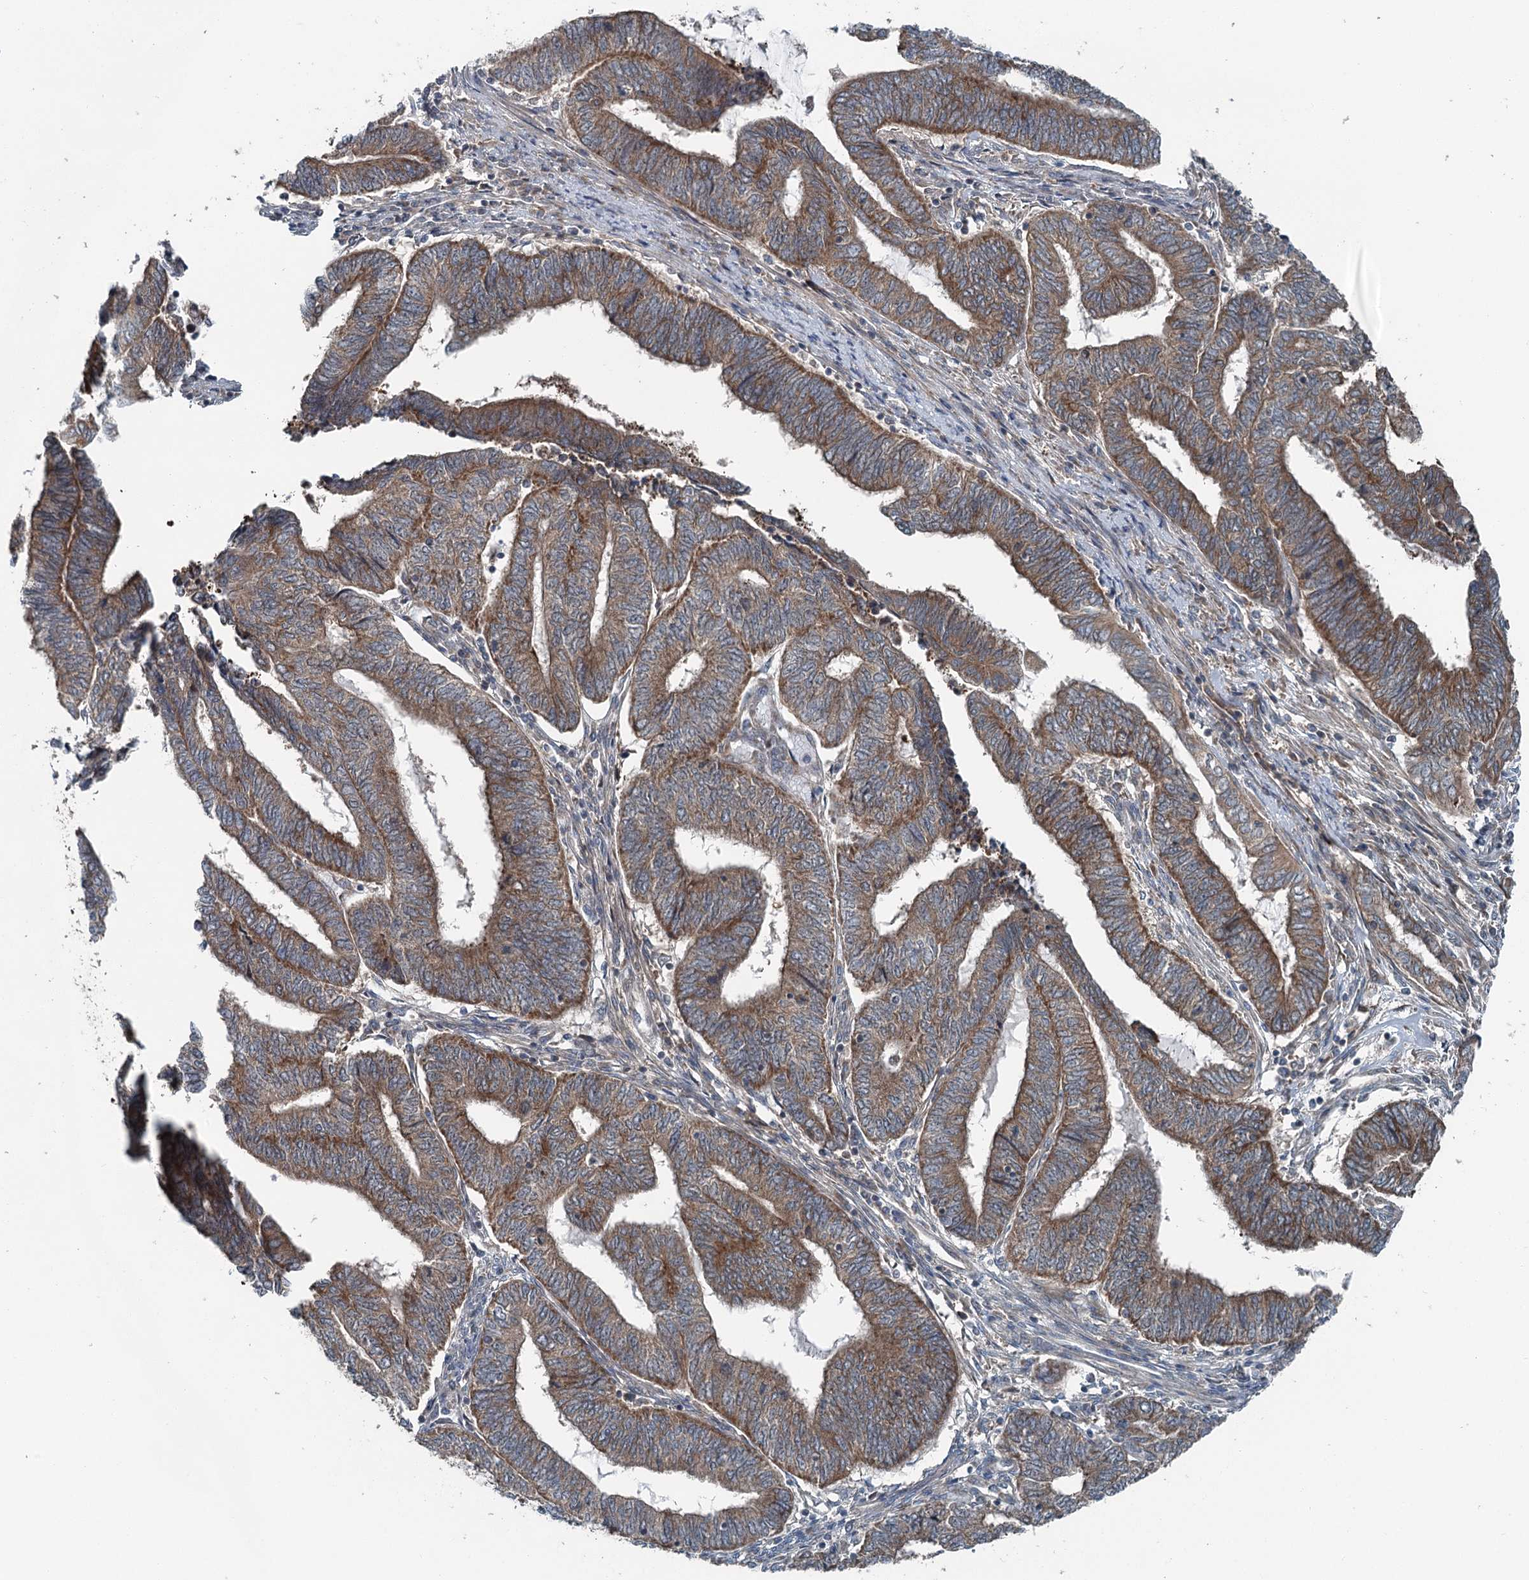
{"staining": {"intensity": "moderate", "quantity": ">75%", "location": "cytoplasmic/membranous"}, "tissue": "endometrial cancer", "cell_type": "Tumor cells", "image_type": "cancer", "snomed": [{"axis": "morphology", "description": "Adenocarcinoma, NOS"}, {"axis": "topography", "description": "Uterus"}, {"axis": "topography", "description": "Endometrium"}], "caption": "A micrograph of endometrial cancer stained for a protein reveals moderate cytoplasmic/membranous brown staining in tumor cells.", "gene": "WAPL", "patient": {"sex": "female", "age": 70}}